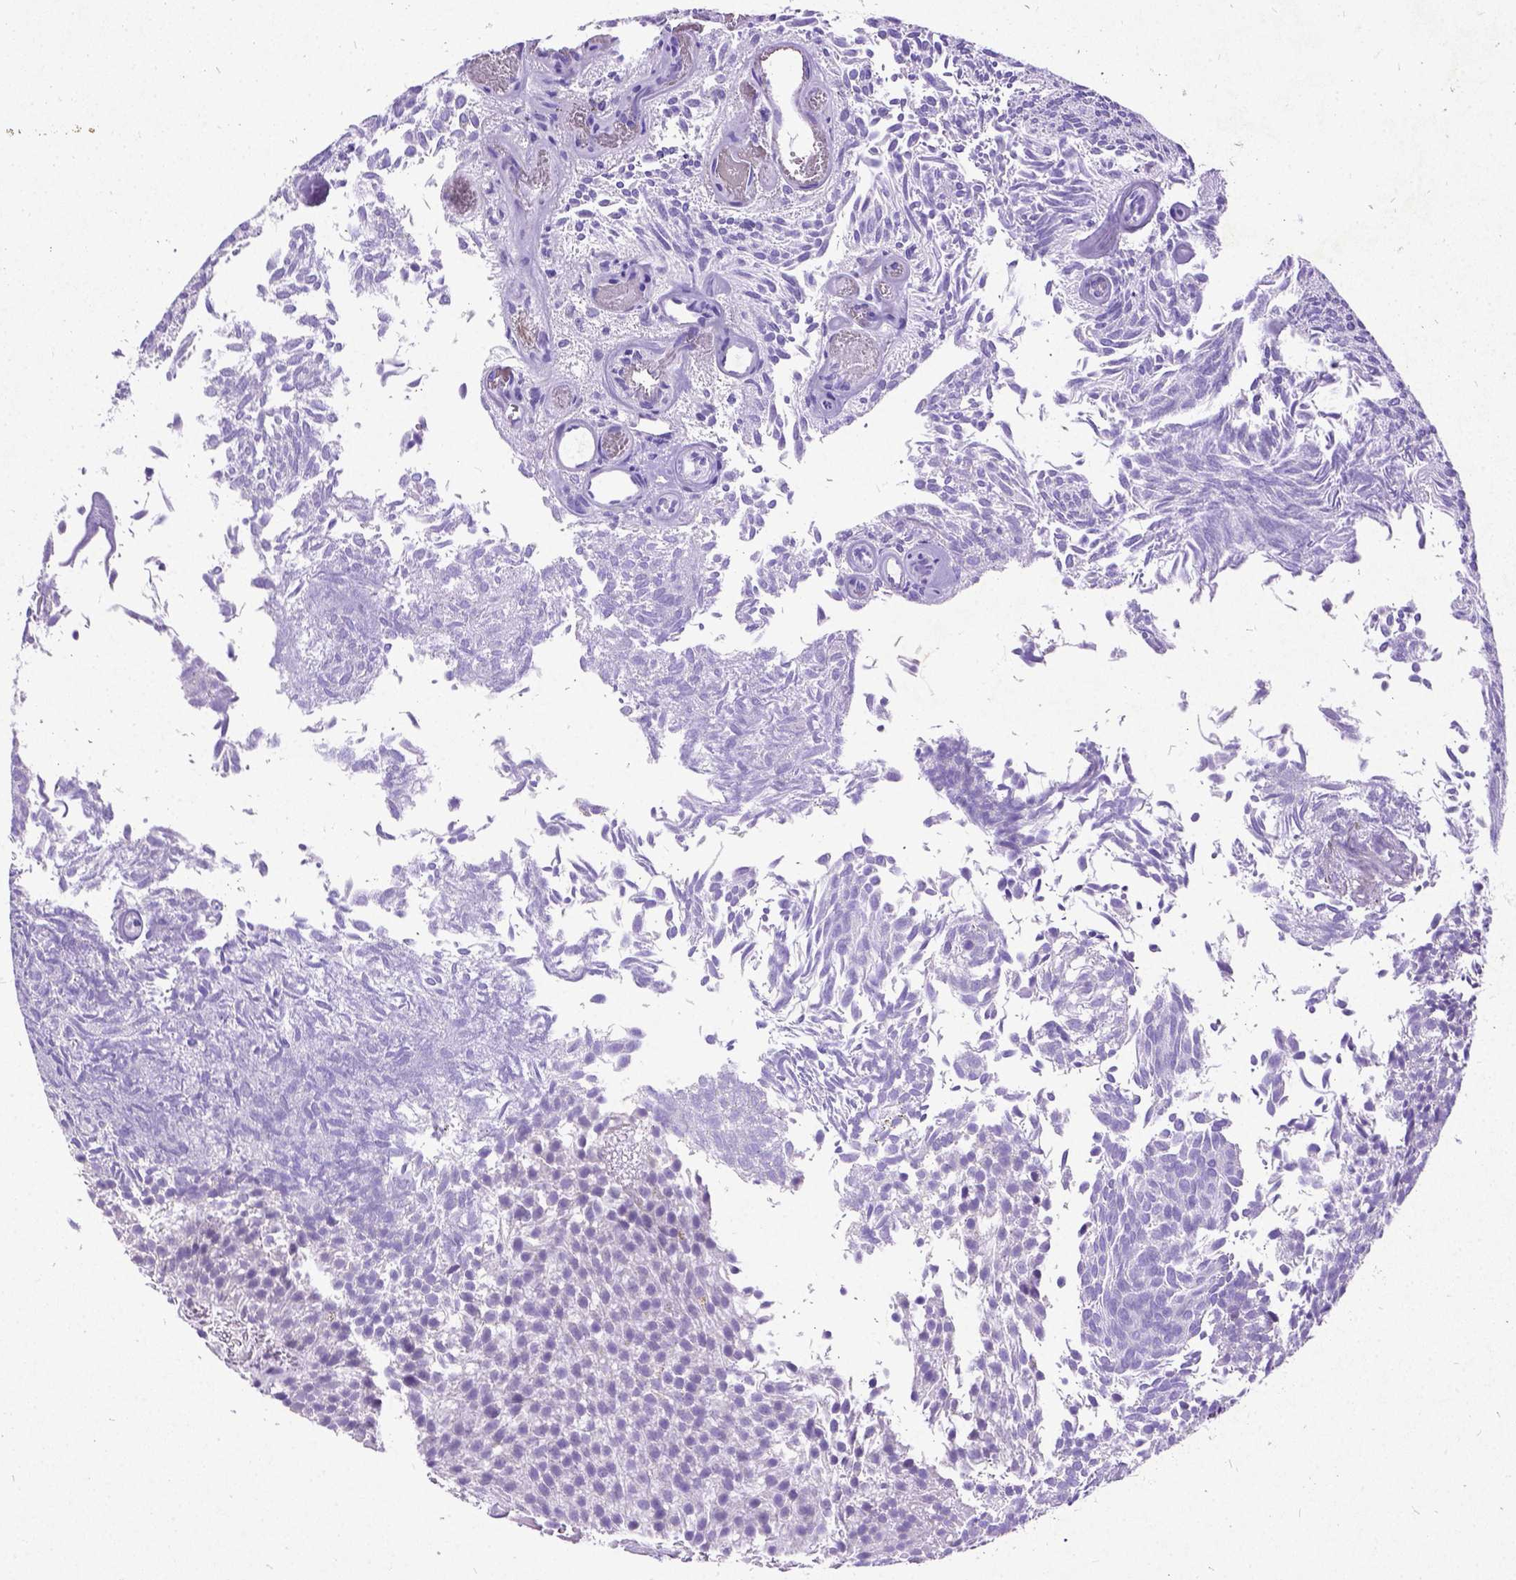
{"staining": {"intensity": "negative", "quantity": "none", "location": "none"}, "tissue": "urothelial cancer", "cell_type": "Tumor cells", "image_type": "cancer", "snomed": [{"axis": "morphology", "description": "Urothelial carcinoma, Low grade"}, {"axis": "topography", "description": "Urinary bladder"}], "caption": "High power microscopy image of an immunohistochemistry photomicrograph of urothelial cancer, revealing no significant positivity in tumor cells.", "gene": "NEUROD4", "patient": {"sex": "male", "age": 77}}